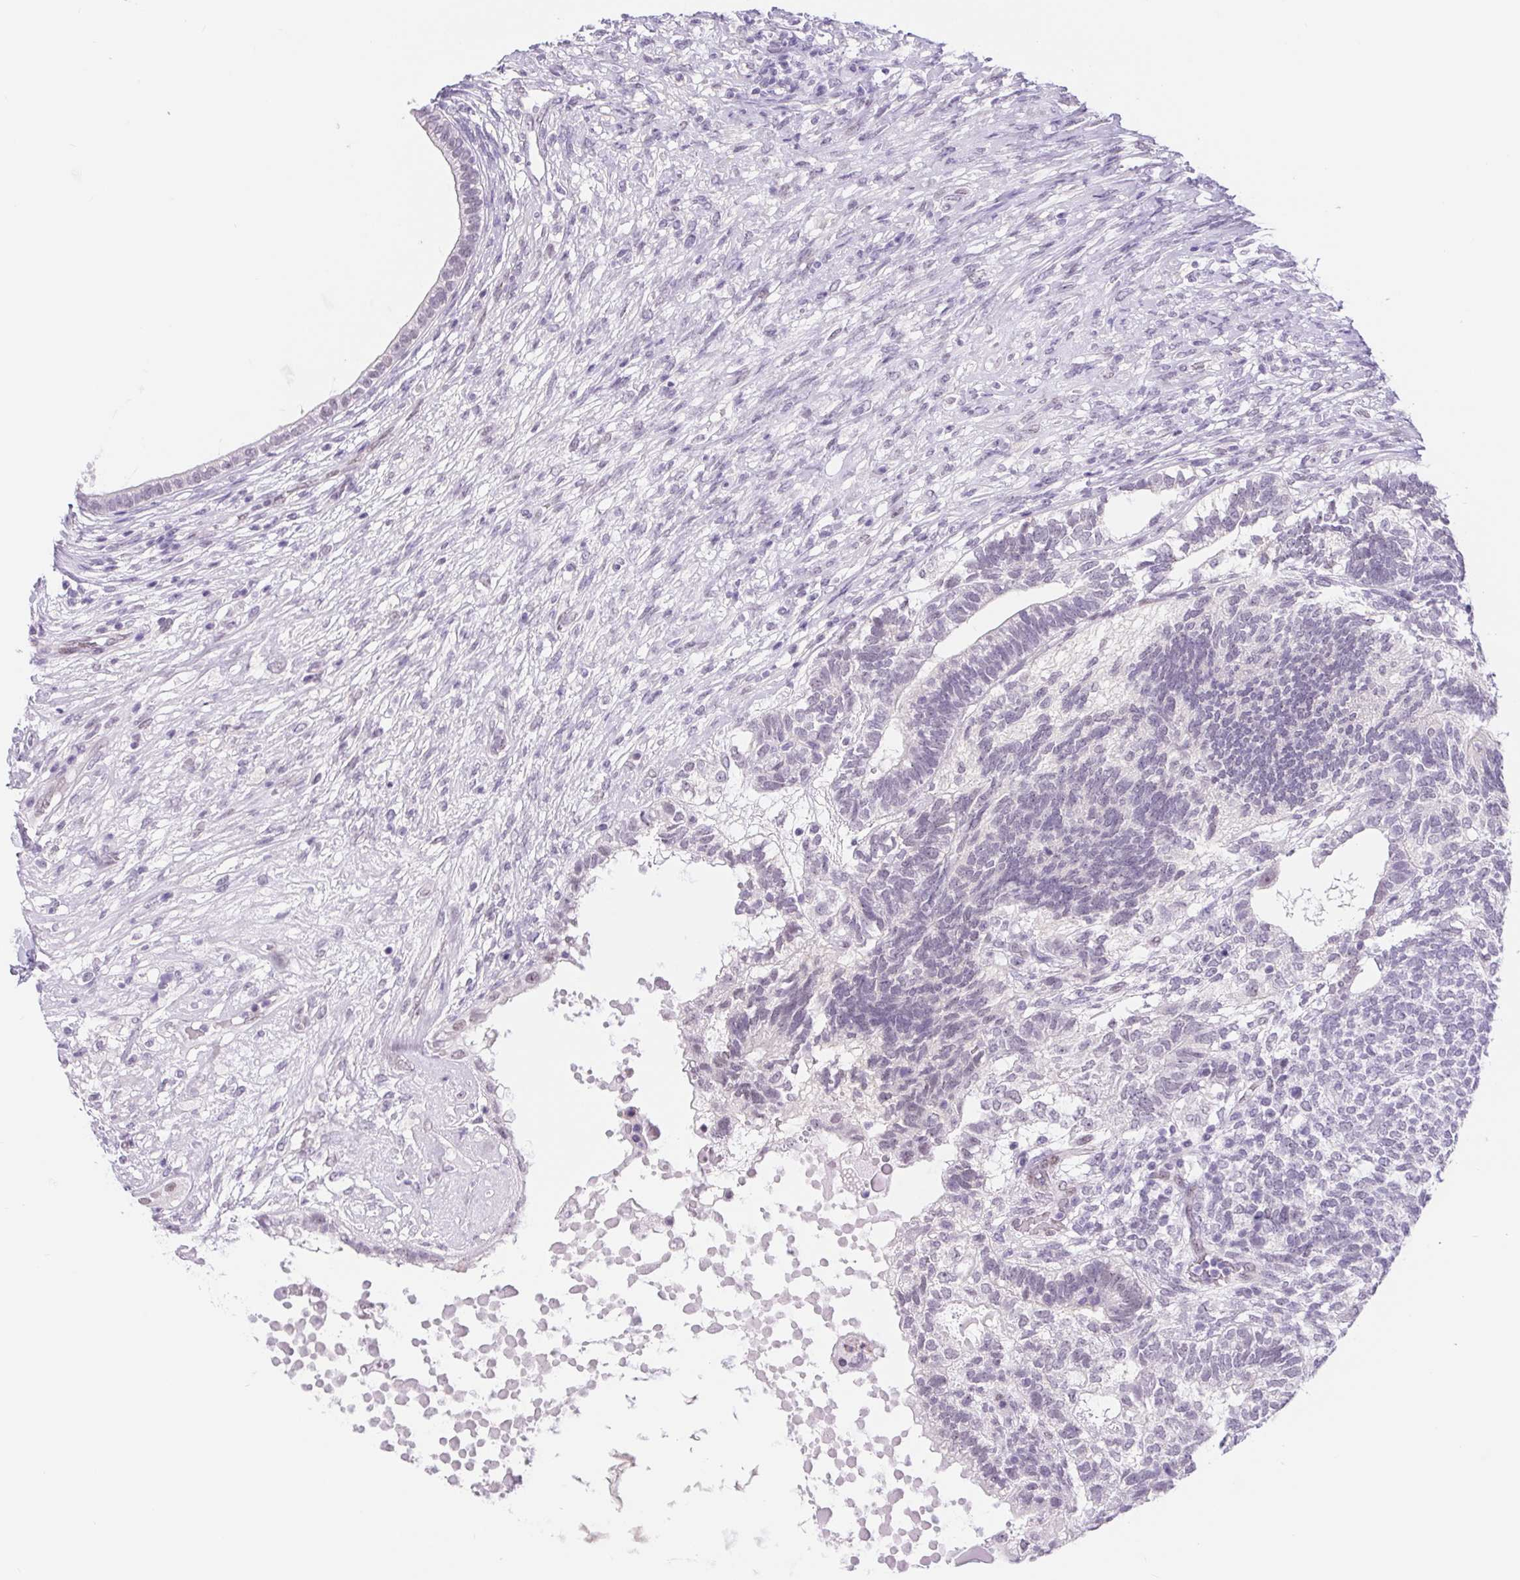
{"staining": {"intensity": "weak", "quantity": "<25%", "location": "nuclear"}, "tissue": "testis cancer", "cell_type": "Tumor cells", "image_type": "cancer", "snomed": [{"axis": "morphology", "description": "Seminoma, NOS"}, {"axis": "morphology", "description": "Carcinoma, Embryonal, NOS"}, {"axis": "topography", "description": "Testis"}], "caption": "Testis cancer was stained to show a protein in brown. There is no significant positivity in tumor cells. (DAB (3,3'-diaminobenzidine) IHC visualized using brightfield microscopy, high magnification).", "gene": "CAND1", "patient": {"sex": "male", "age": 41}}